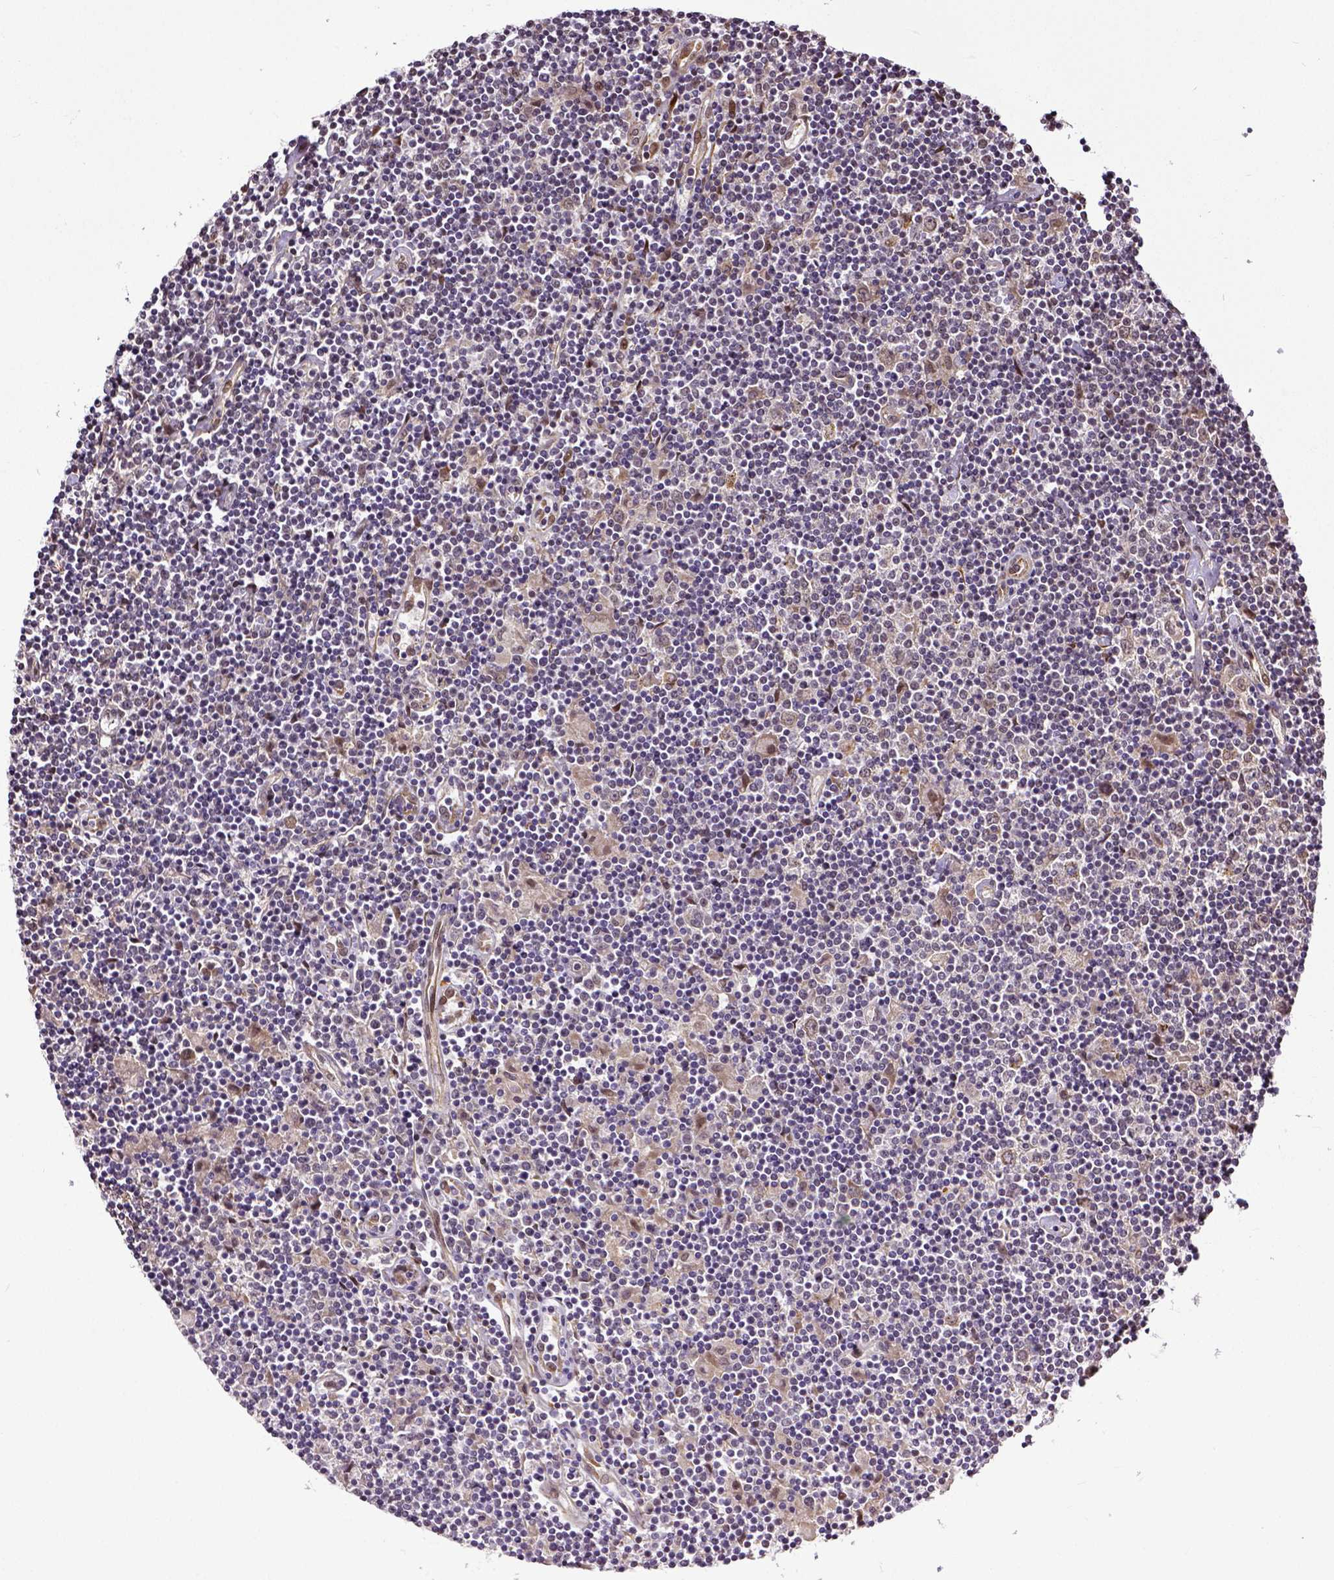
{"staining": {"intensity": "weak", "quantity": ">75%", "location": "cytoplasmic/membranous"}, "tissue": "lymphoma", "cell_type": "Tumor cells", "image_type": "cancer", "snomed": [{"axis": "morphology", "description": "Hodgkin's disease, NOS"}, {"axis": "topography", "description": "Lymph node"}], "caption": "Lymphoma stained with a brown dye demonstrates weak cytoplasmic/membranous positive staining in approximately >75% of tumor cells.", "gene": "DICER1", "patient": {"sex": "male", "age": 40}}